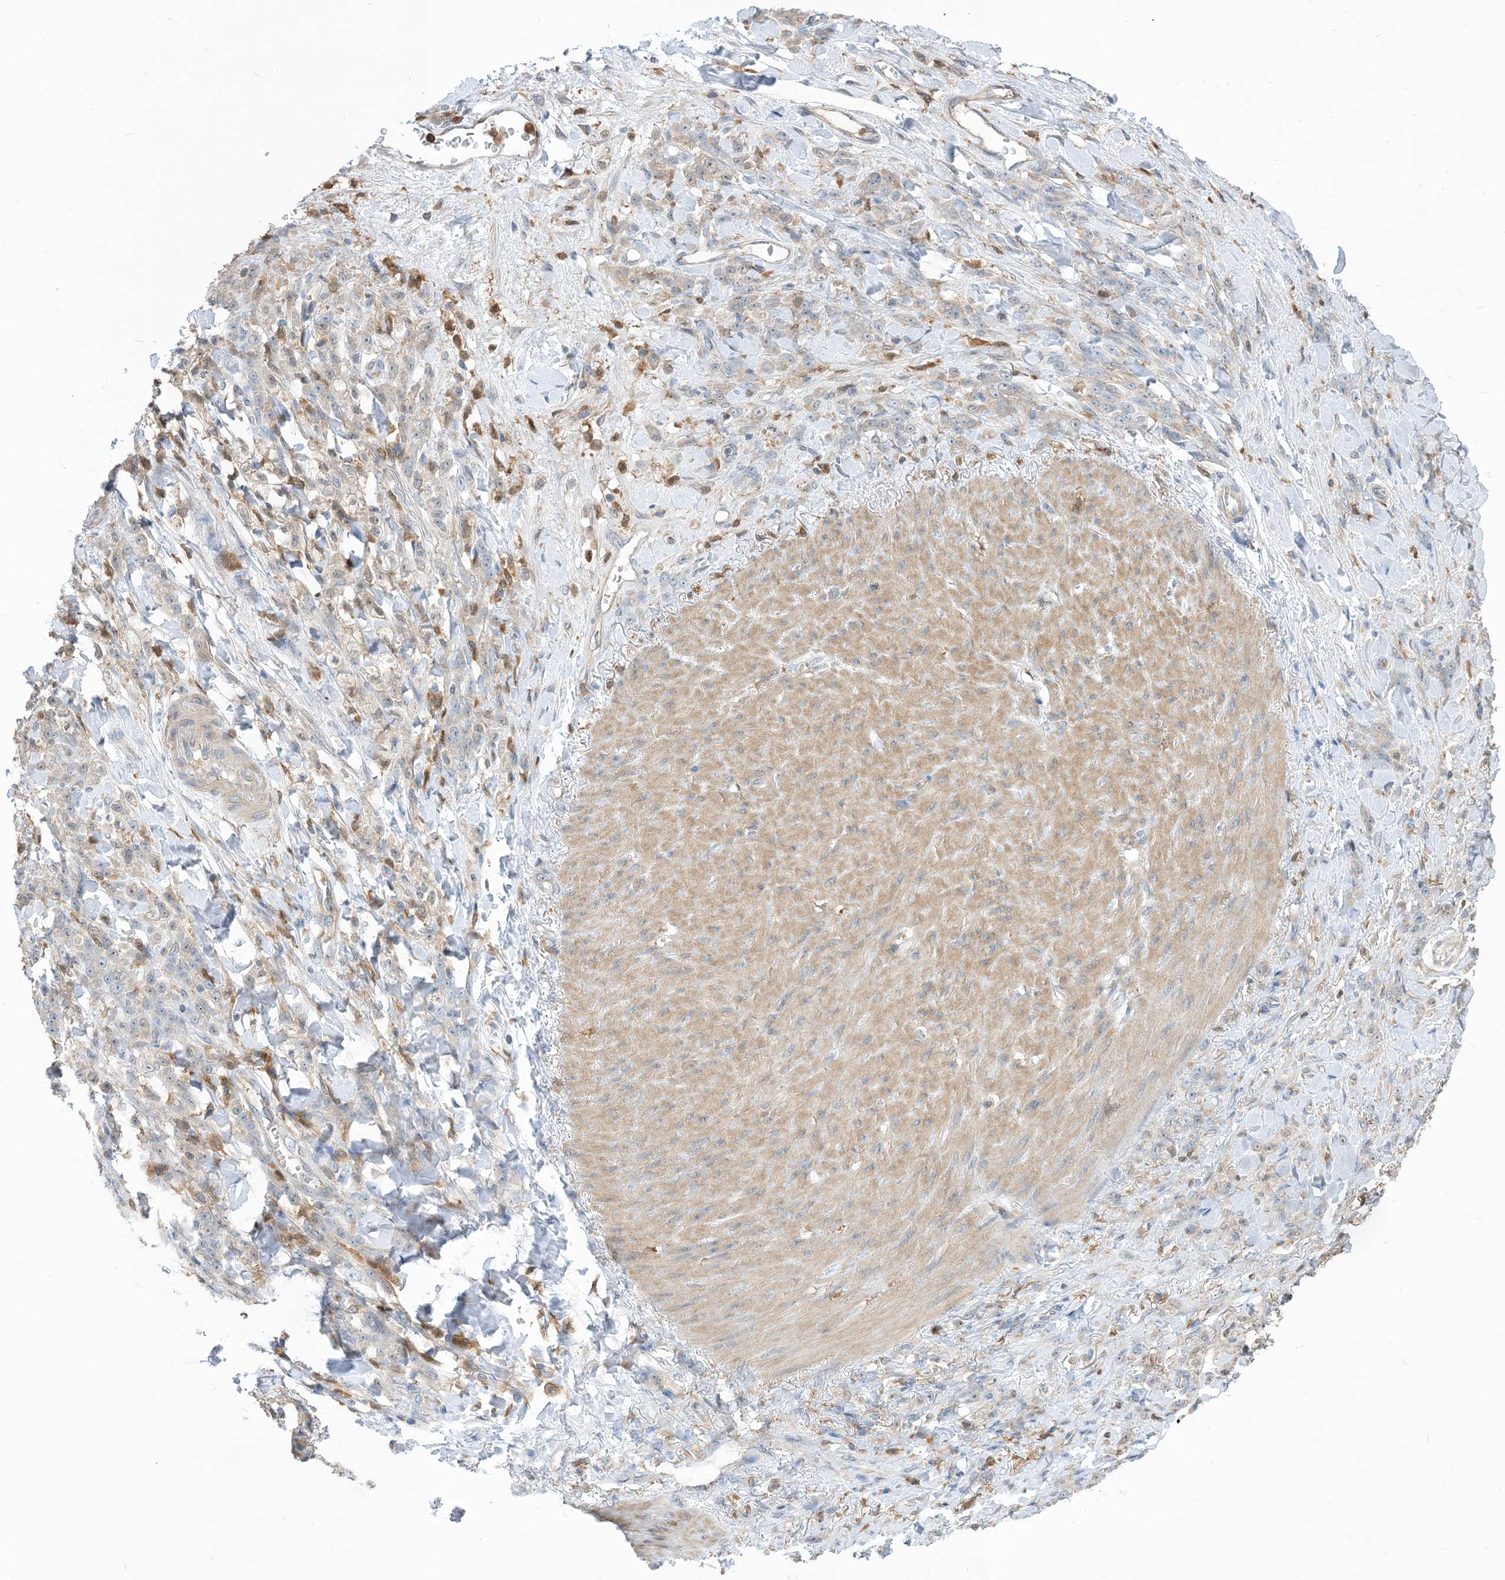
{"staining": {"intensity": "negative", "quantity": "none", "location": "none"}, "tissue": "stomach cancer", "cell_type": "Tumor cells", "image_type": "cancer", "snomed": [{"axis": "morphology", "description": "Normal tissue, NOS"}, {"axis": "morphology", "description": "Adenocarcinoma, NOS"}, {"axis": "topography", "description": "Stomach"}], "caption": "Immunohistochemical staining of human stomach cancer reveals no significant expression in tumor cells.", "gene": "NAGK", "patient": {"sex": "male", "age": 82}}